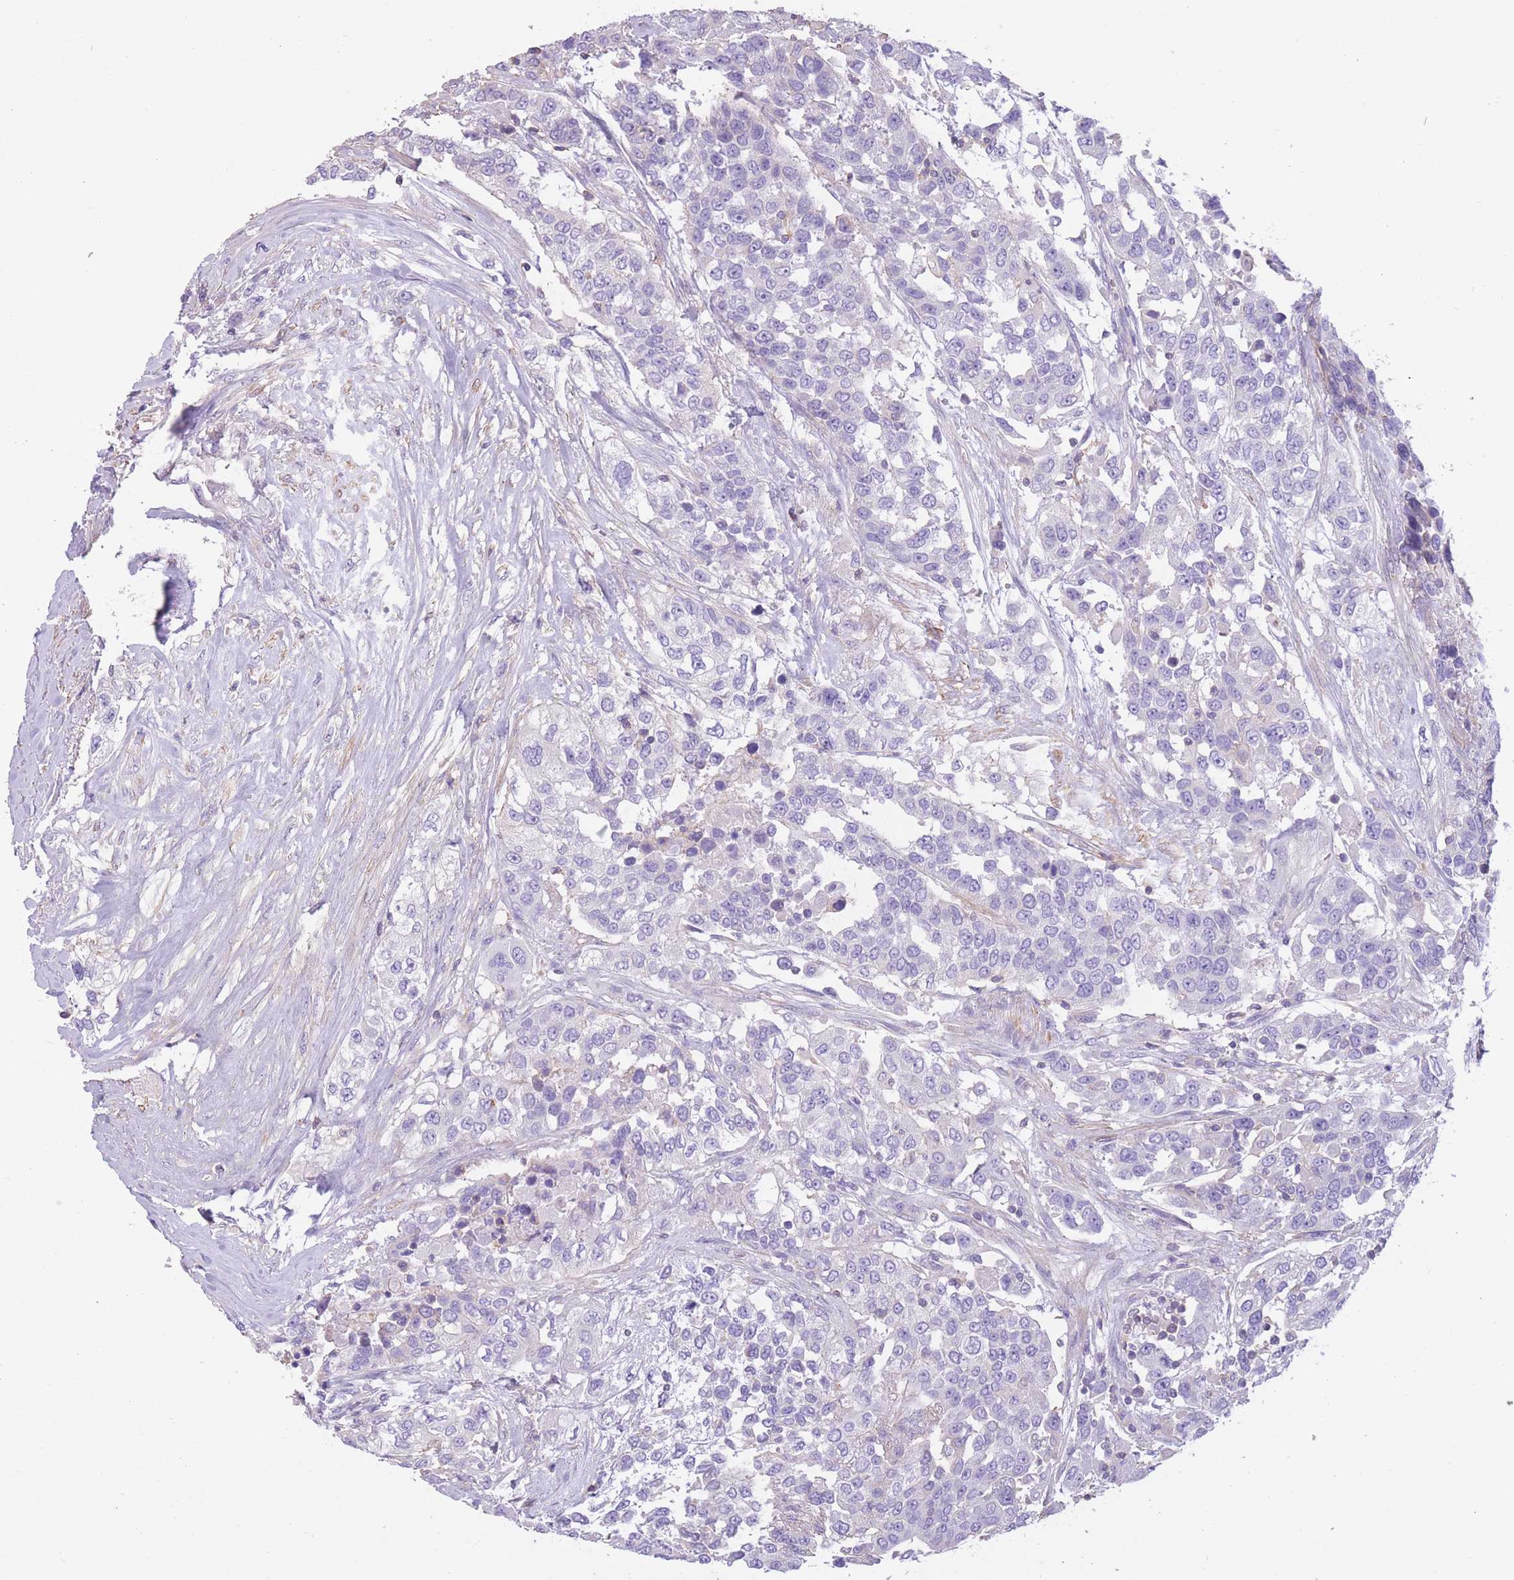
{"staining": {"intensity": "negative", "quantity": "none", "location": "none"}, "tissue": "urothelial cancer", "cell_type": "Tumor cells", "image_type": "cancer", "snomed": [{"axis": "morphology", "description": "Urothelial carcinoma, High grade"}, {"axis": "topography", "description": "Urinary bladder"}], "caption": "Protein analysis of urothelial cancer reveals no significant positivity in tumor cells.", "gene": "PDHA1", "patient": {"sex": "female", "age": 80}}